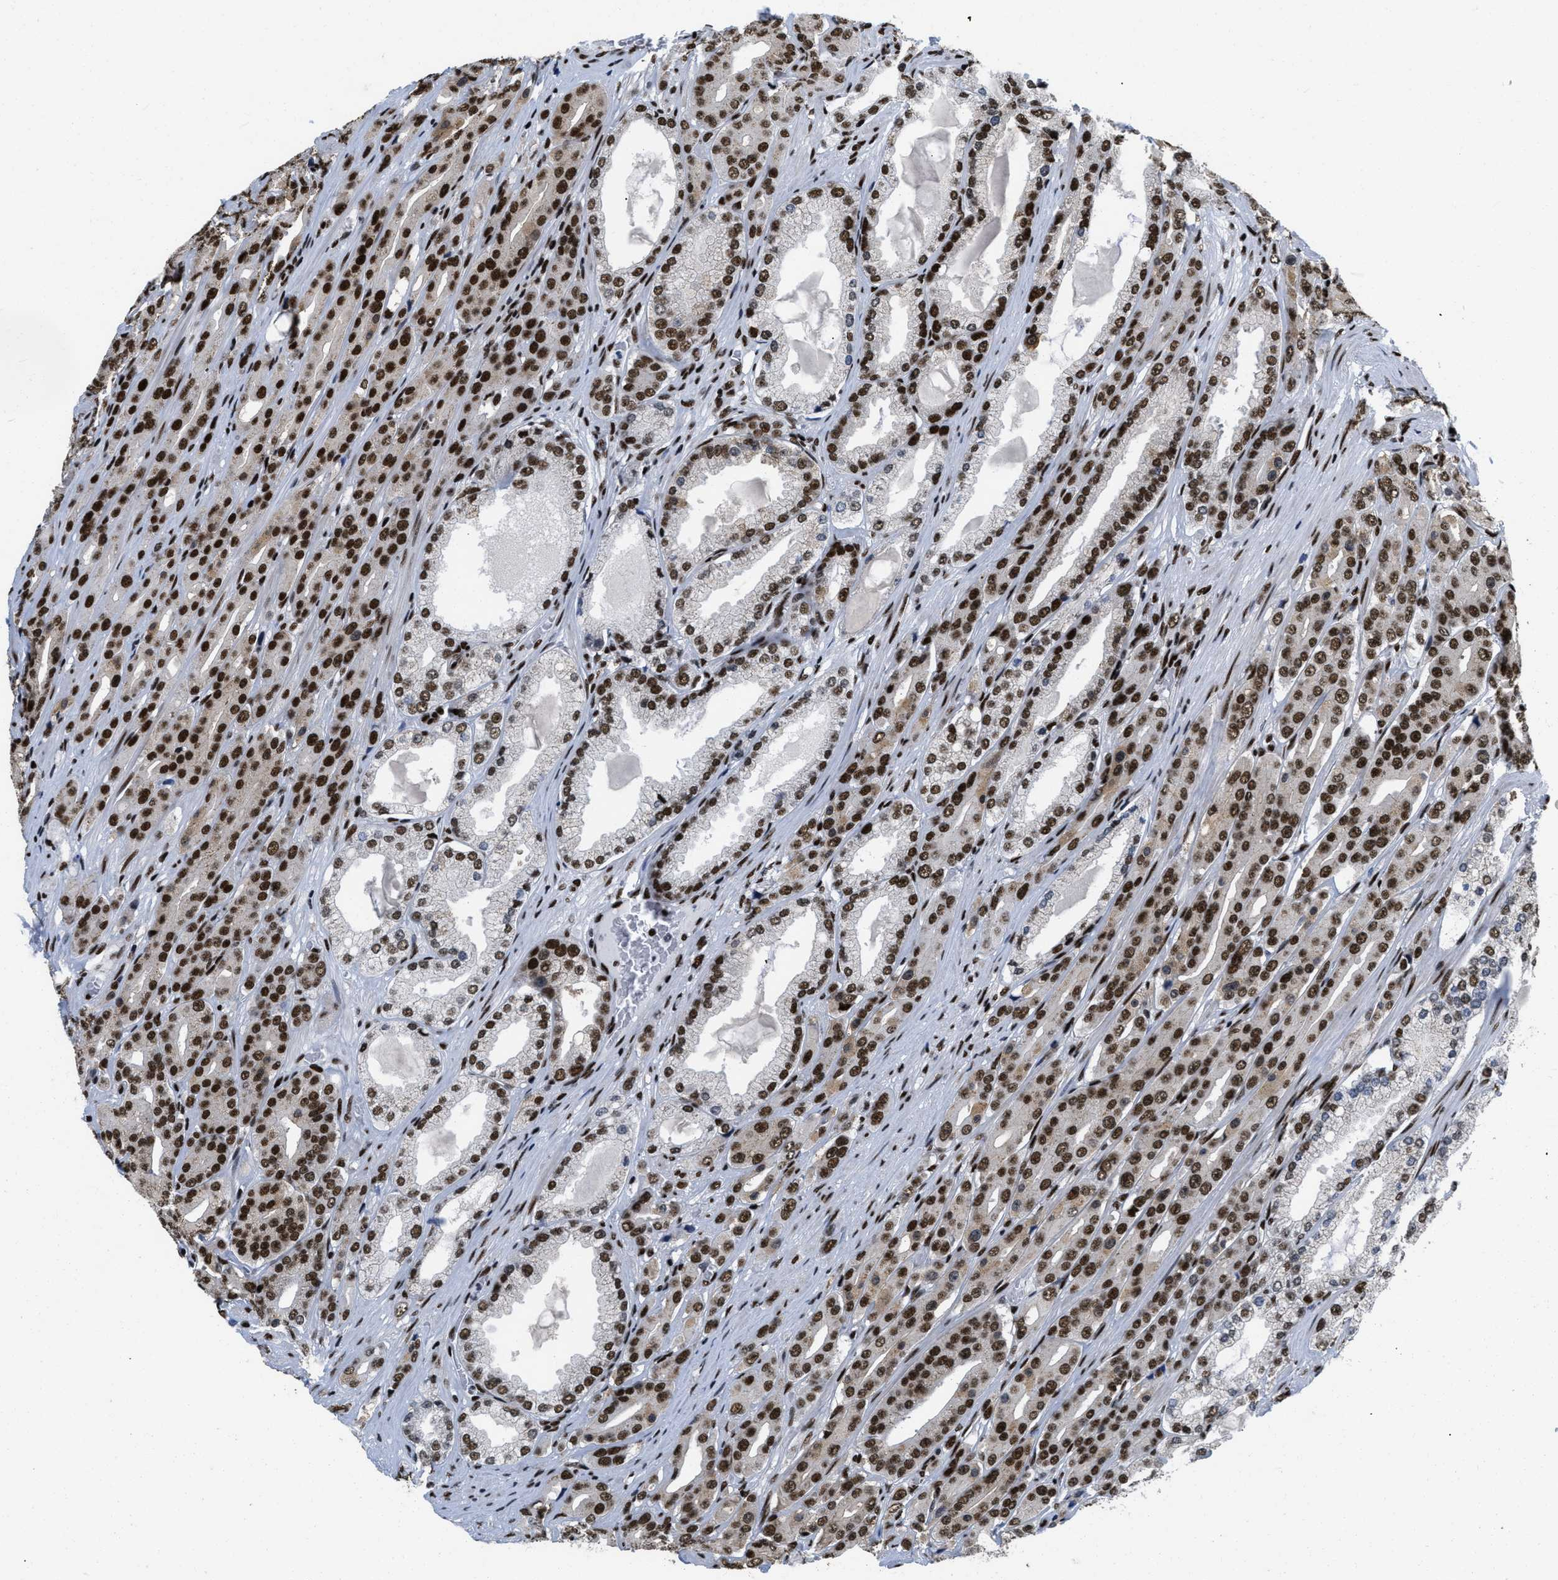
{"staining": {"intensity": "strong", "quantity": ">75%", "location": "nuclear"}, "tissue": "prostate cancer", "cell_type": "Tumor cells", "image_type": "cancer", "snomed": [{"axis": "morphology", "description": "Adenocarcinoma, High grade"}, {"axis": "topography", "description": "Prostate"}], "caption": "There is high levels of strong nuclear positivity in tumor cells of prostate adenocarcinoma (high-grade), as demonstrated by immunohistochemical staining (brown color).", "gene": "CREB1", "patient": {"sex": "male", "age": 71}}